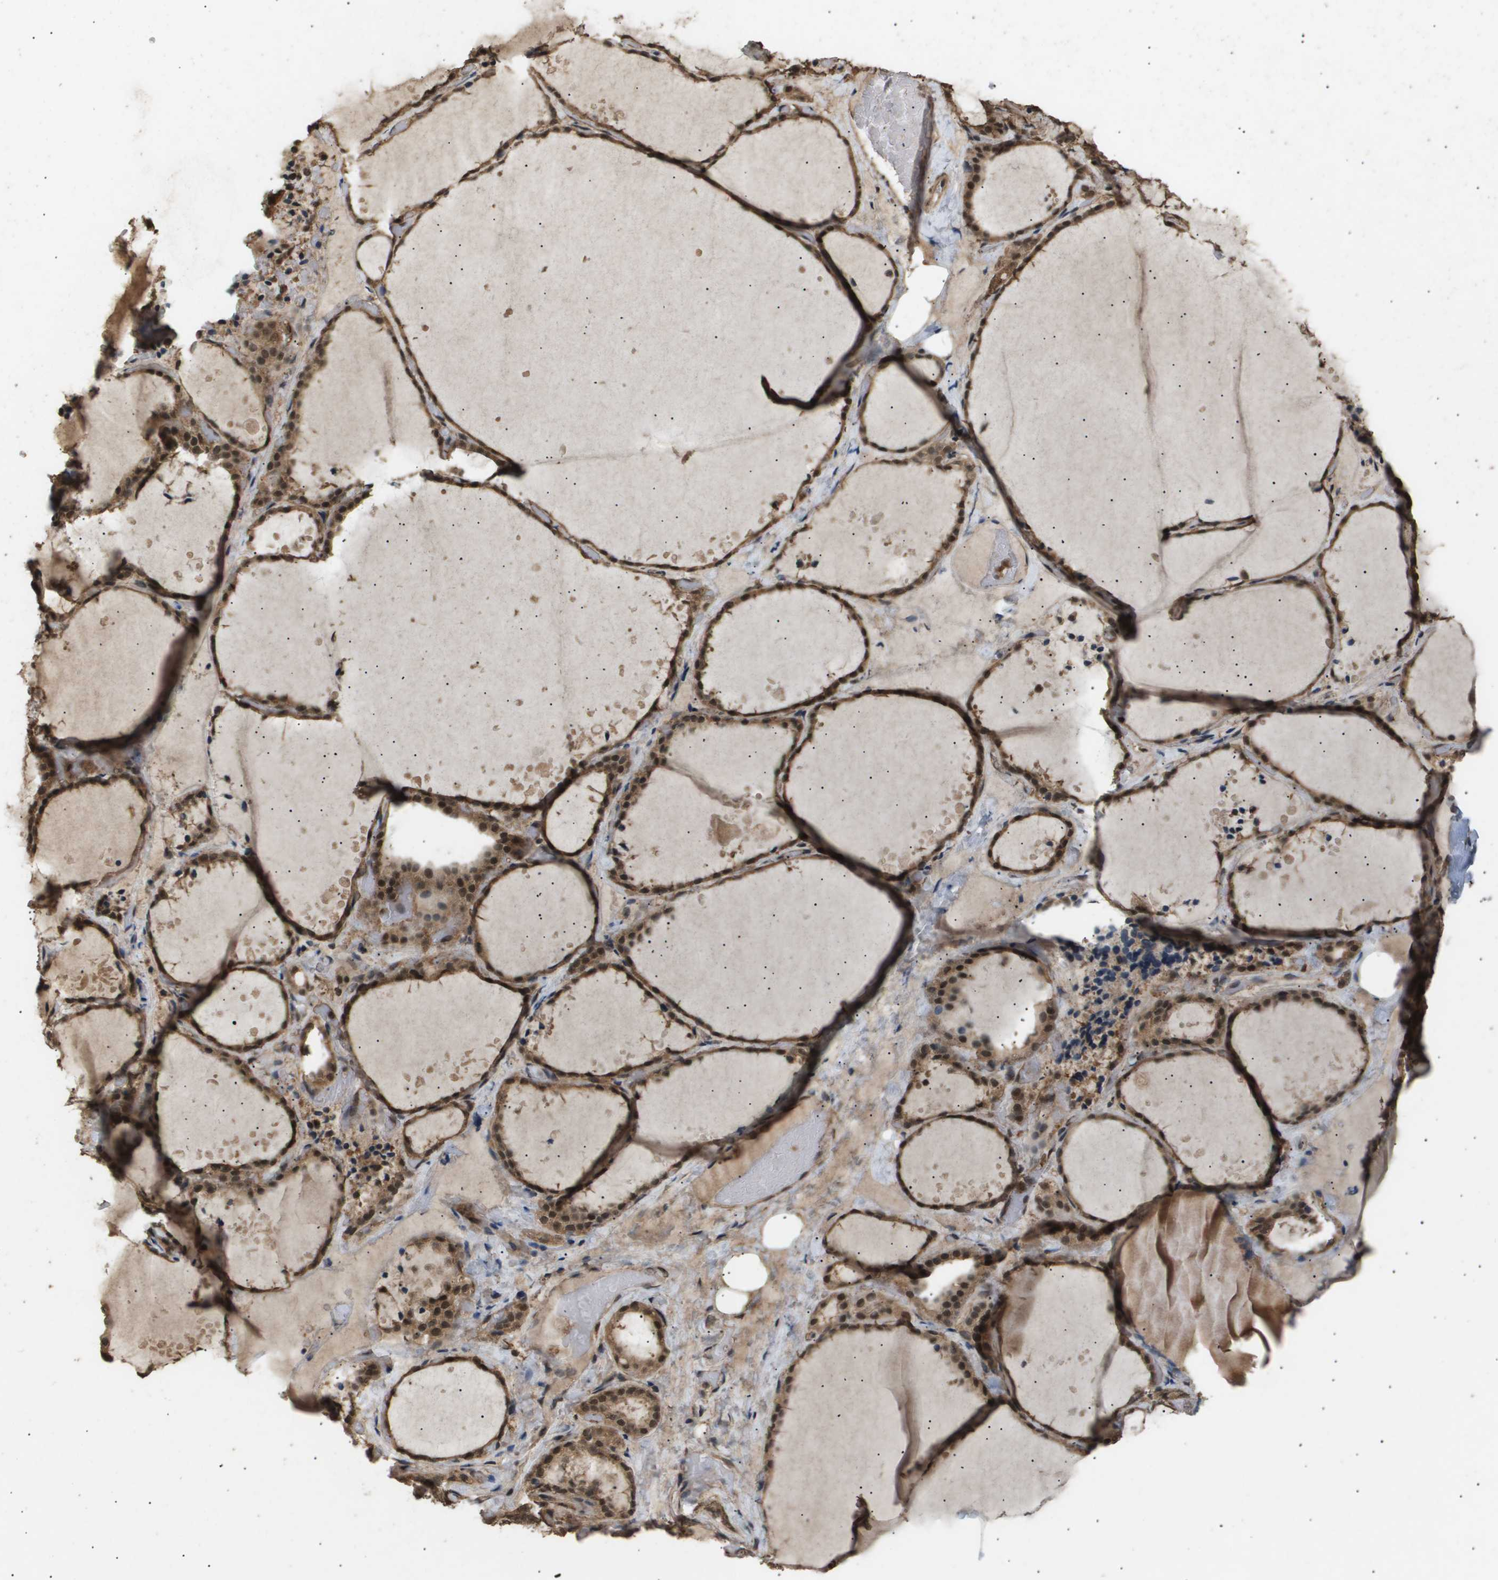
{"staining": {"intensity": "strong", "quantity": ">75%", "location": "cytoplasmic/membranous,nuclear"}, "tissue": "thyroid gland", "cell_type": "Glandular cells", "image_type": "normal", "snomed": [{"axis": "morphology", "description": "Normal tissue, NOS"}, {"axis": "topography", "description": "Thyroid gland"}], "caption": "Normal thyroid gland was stained to show a protein in brown. There is high levels of strong cytoplasmic/membranous,nuclear staining in approximately >75% of glandular cells.", "gene": "ING1", "patient": {"sex": "female", "age": 44}}